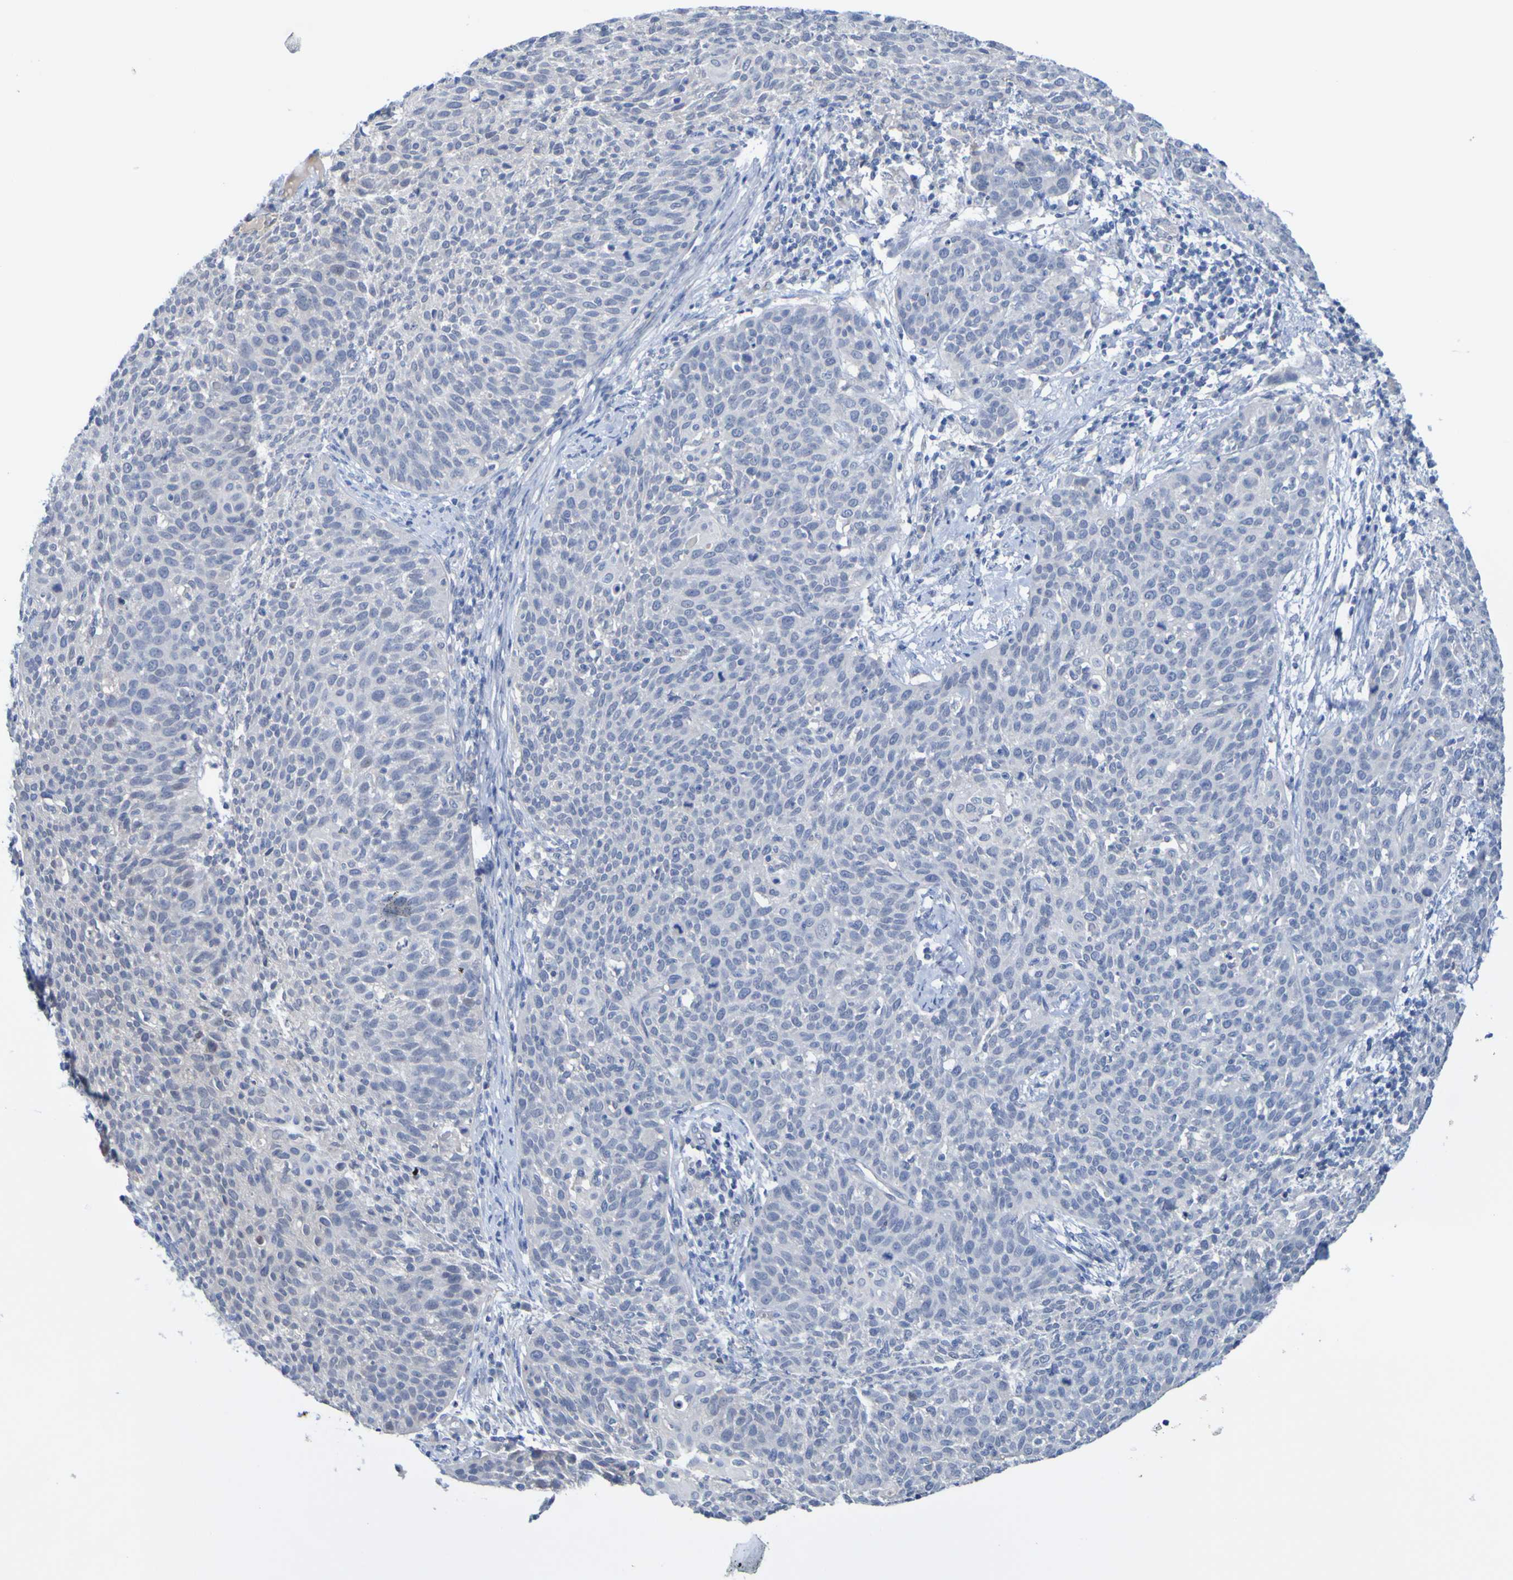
{"staining": {"intensity": "negative", "quantity": "none", "location": "none"}, "tissue": "cervical cancer", "cell_type": "Tumor cells", "image_type": "cancer", "snomed": [{"axis": "morphology", "description": "Squamous cell carcinoma, NOS"}, {"axis": "topography", "description": "Cervix"}], "caption": "Immunohistochemistry micrograph of neoplastic tissue: cervical cancer (squamous cell carcinoma) stained with DAB demonstrates no significant protein expression in tumor cells.", "gene": "ACMSD", "patient": {"sex": "female", "age": 38}}